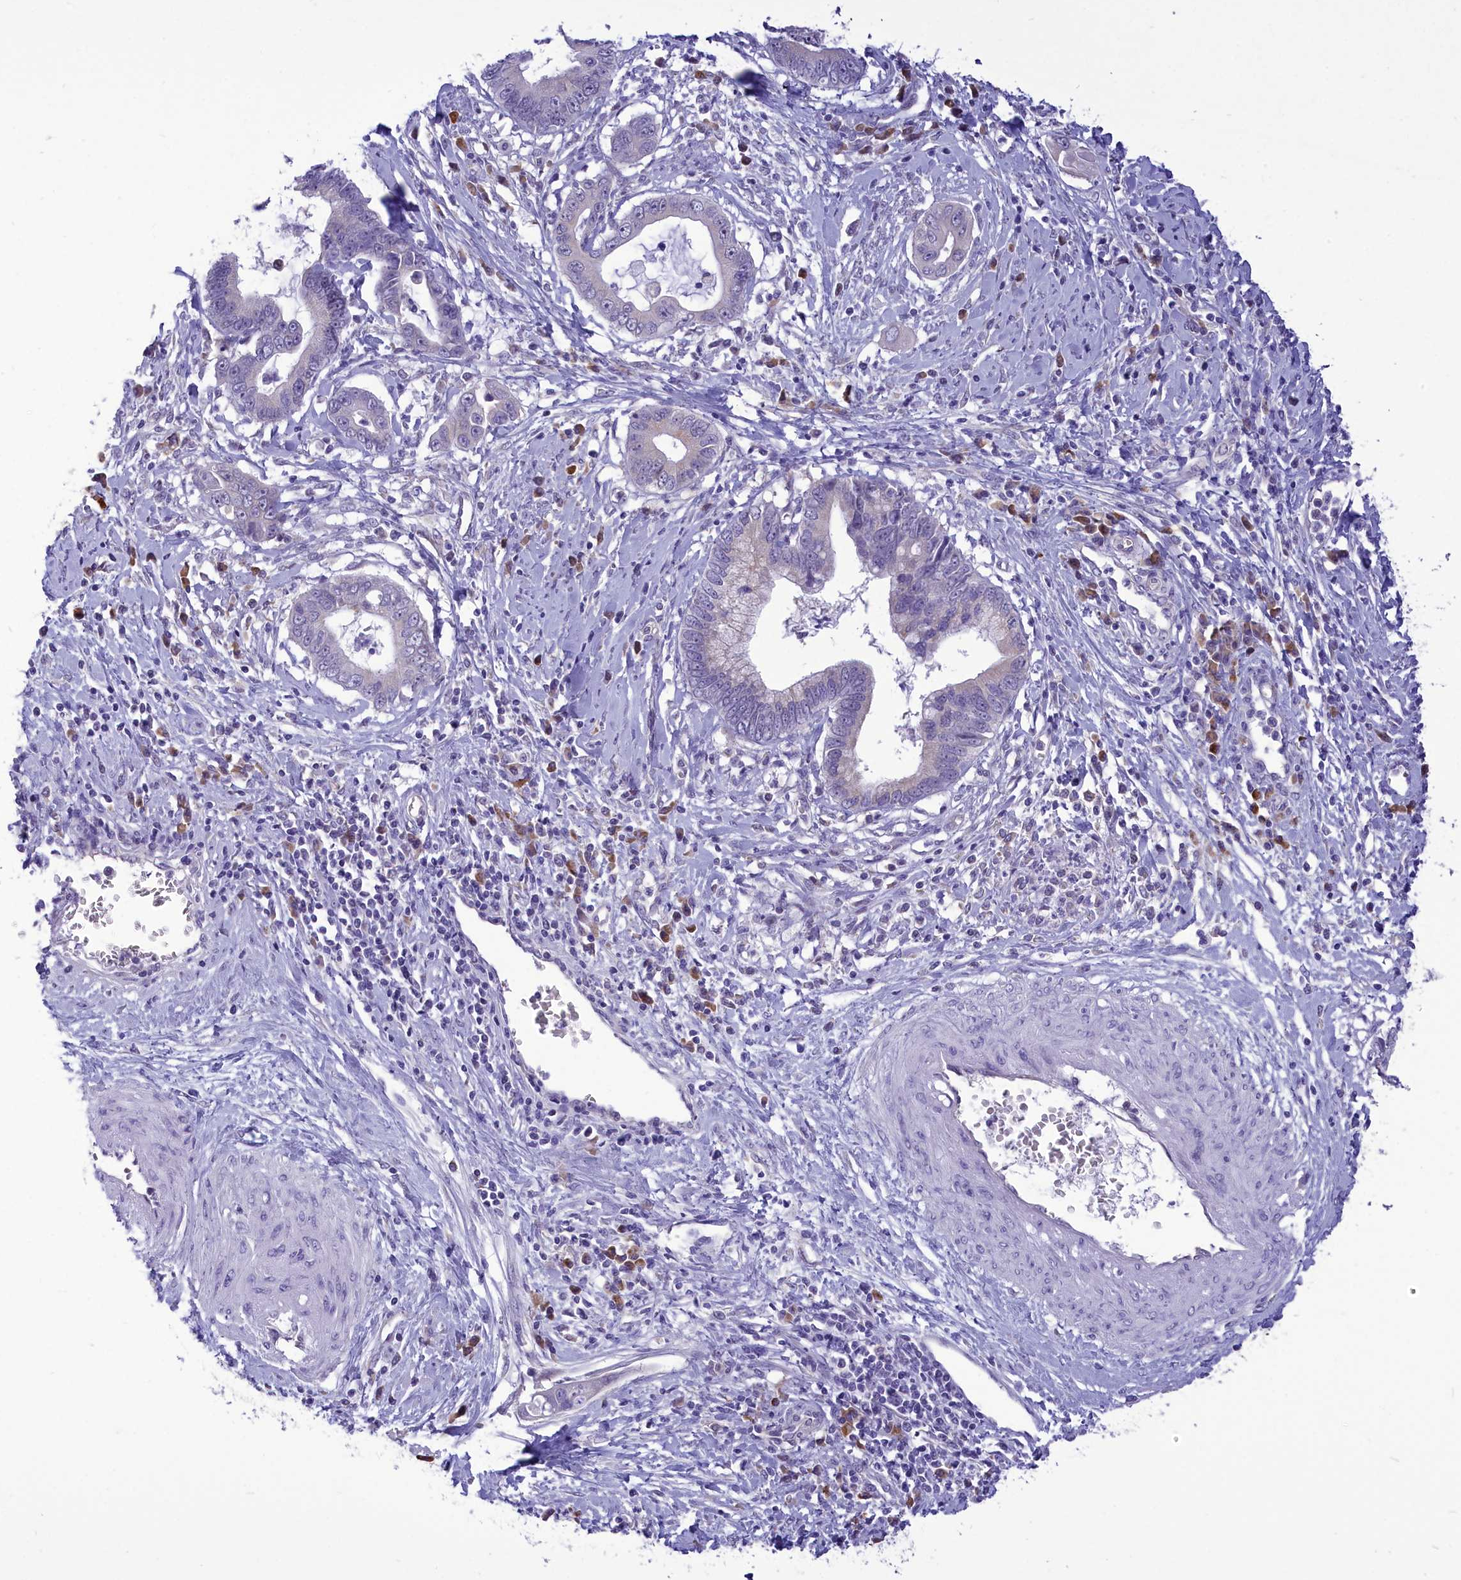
{"staining": {"intensity": "negative", "quantity": "none", "location": "none"}, "tissue": "cervical cancer", "cell_type": "Tumor cells", "image_type": "cancer", "snomed": [{"axis": "morphology", "description": "Adenocarcinoma, NOS"}, {"axis": "topography", "description": "Cervix"}], "caption": "Micrograph shows no protein staining in tumor cells of cervical cancer tissue.", "gene": "DCAF16", "patient": {"sex": "female", "age": 44}}